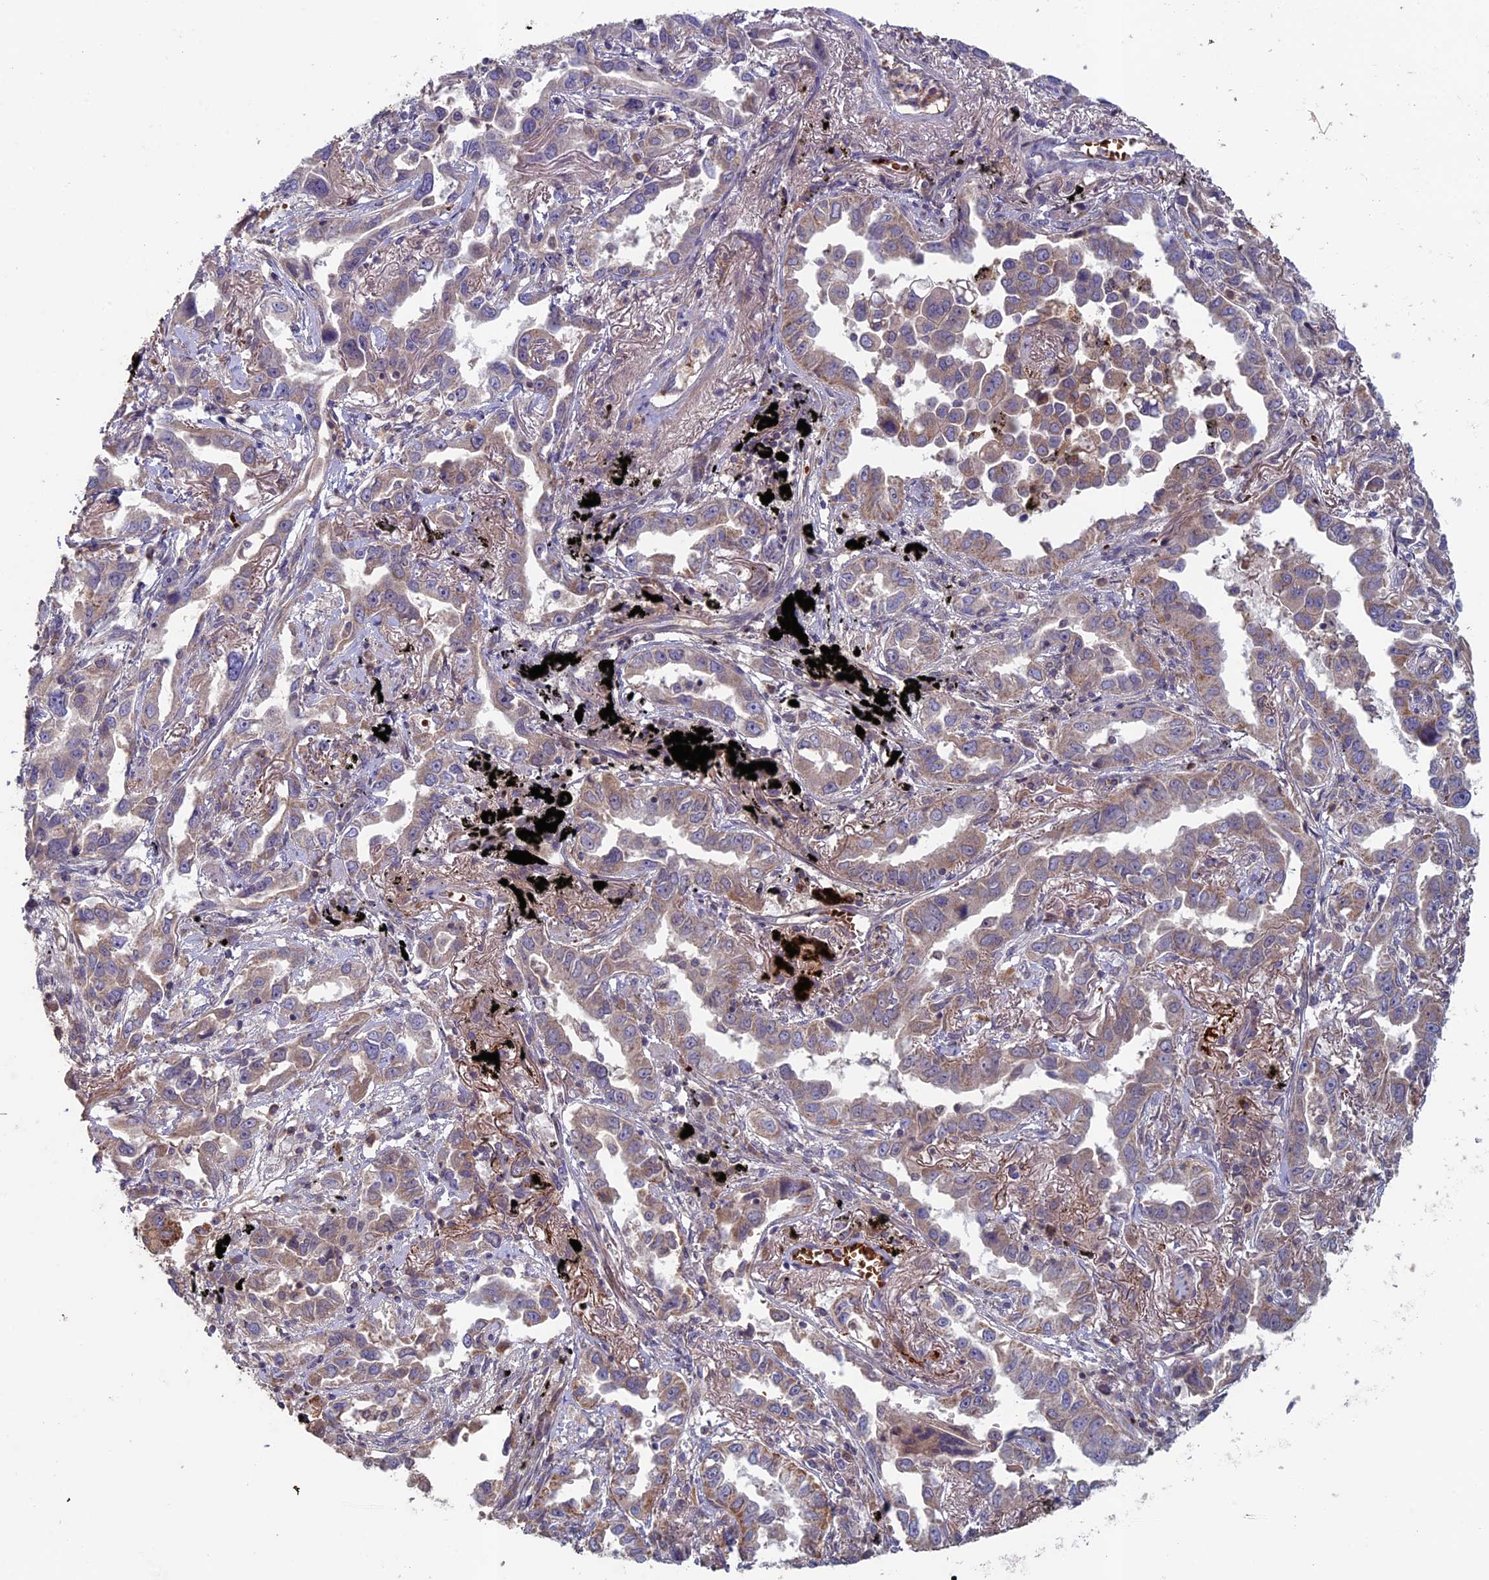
{"staining": {"intensity": "weak", "quantity": "<25%", "location": "cytoplasmic/membranous"}, "tissue": "lung cancer", "cell_type": "Tumor cells", "image_type": "cancer", "snomed": [{"axis": "morphology", "description": "Adenocarcinoma, NOS"}, {"axis": "topography", "description": "Lung"}], "caption": "Immunohistochemical staining of human lung adenocarcinoma exhibits no significant positivity in tumor cells.", "gene": "RCCD1", "patient": {"sex": "male", "age": 67}}